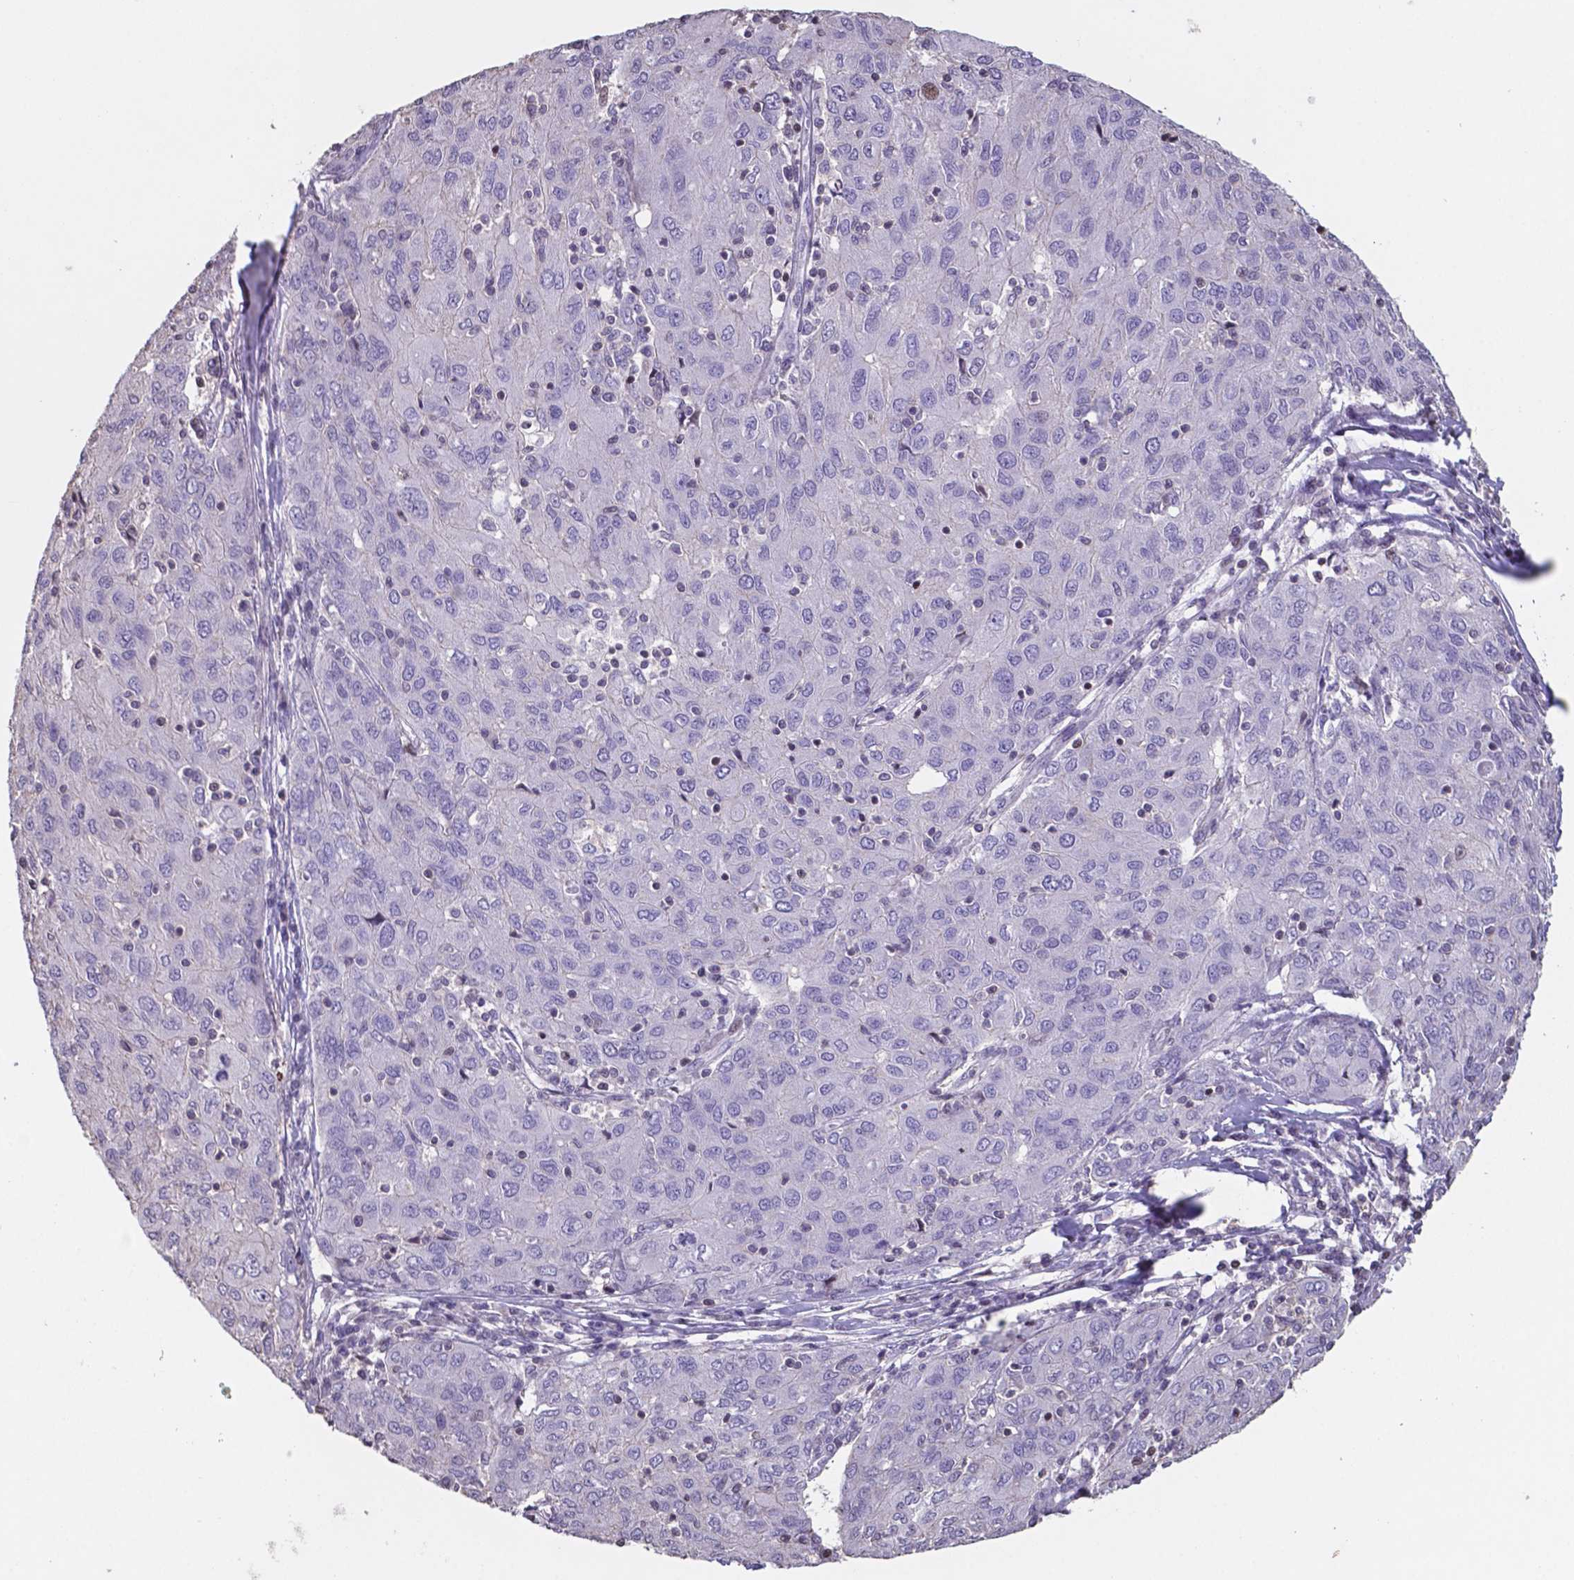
{"staining": {"intensity": "negative", "quantity": "none", "location": "none"}, "tissue": "ovarian cancer", "cell_type": "Tumor cells", "image_type": "cancer", "snomed": [{"axis": "morphology", "description": "Carcinoma, endometroid"}, {"axis": "topography", "description": "Ovary"}], "caption": "The micrograph demonstrates no significant expression in tumor cells of endometroid carcinoma (ovarian).", "gene": "MLC1", "patient": {"sex": "female", "age": 50}}